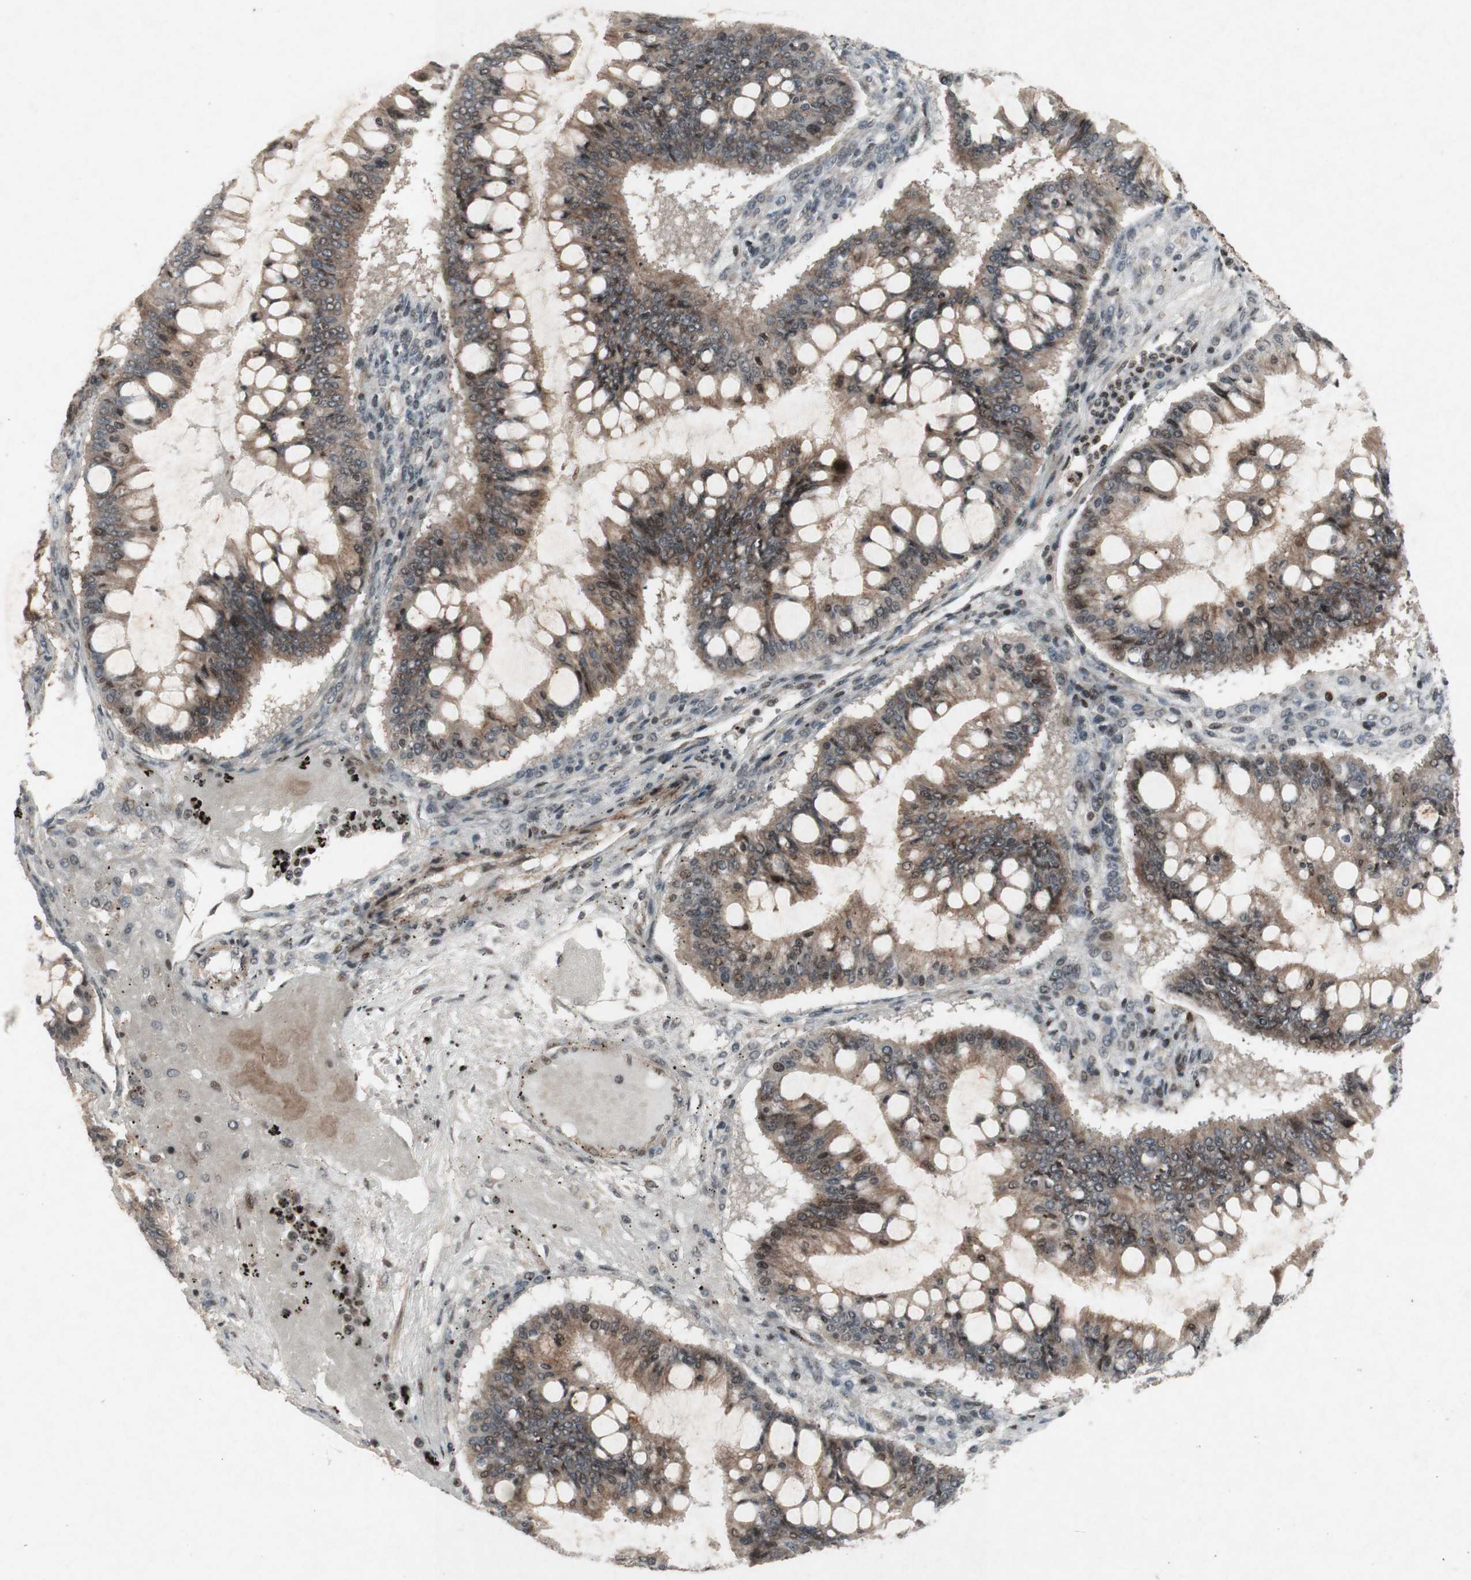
{"staining": {"intensity": "weak", "quantity": ">75%", "location": "cytoplasmic/membranous"}, "tissue": "ovarian cancer", "cell_type": "Tumor cells", "image_type": "cancer", "snomed": [{"axis": "morphology", "description": "Cystadenocarcinoma, mucinous, NOS"}, {"axis": "topography", "description": "Ovary"}], "caption": "Weak cytoplasmic/membranous expression is appreciated in approximately >75% of tumor cells in ovarian cancer. The protein is shown in brown color, while the nuclei are stained blue.", "gene": "PLXNA1", "patient": {"sex": "female", "age": 73}}